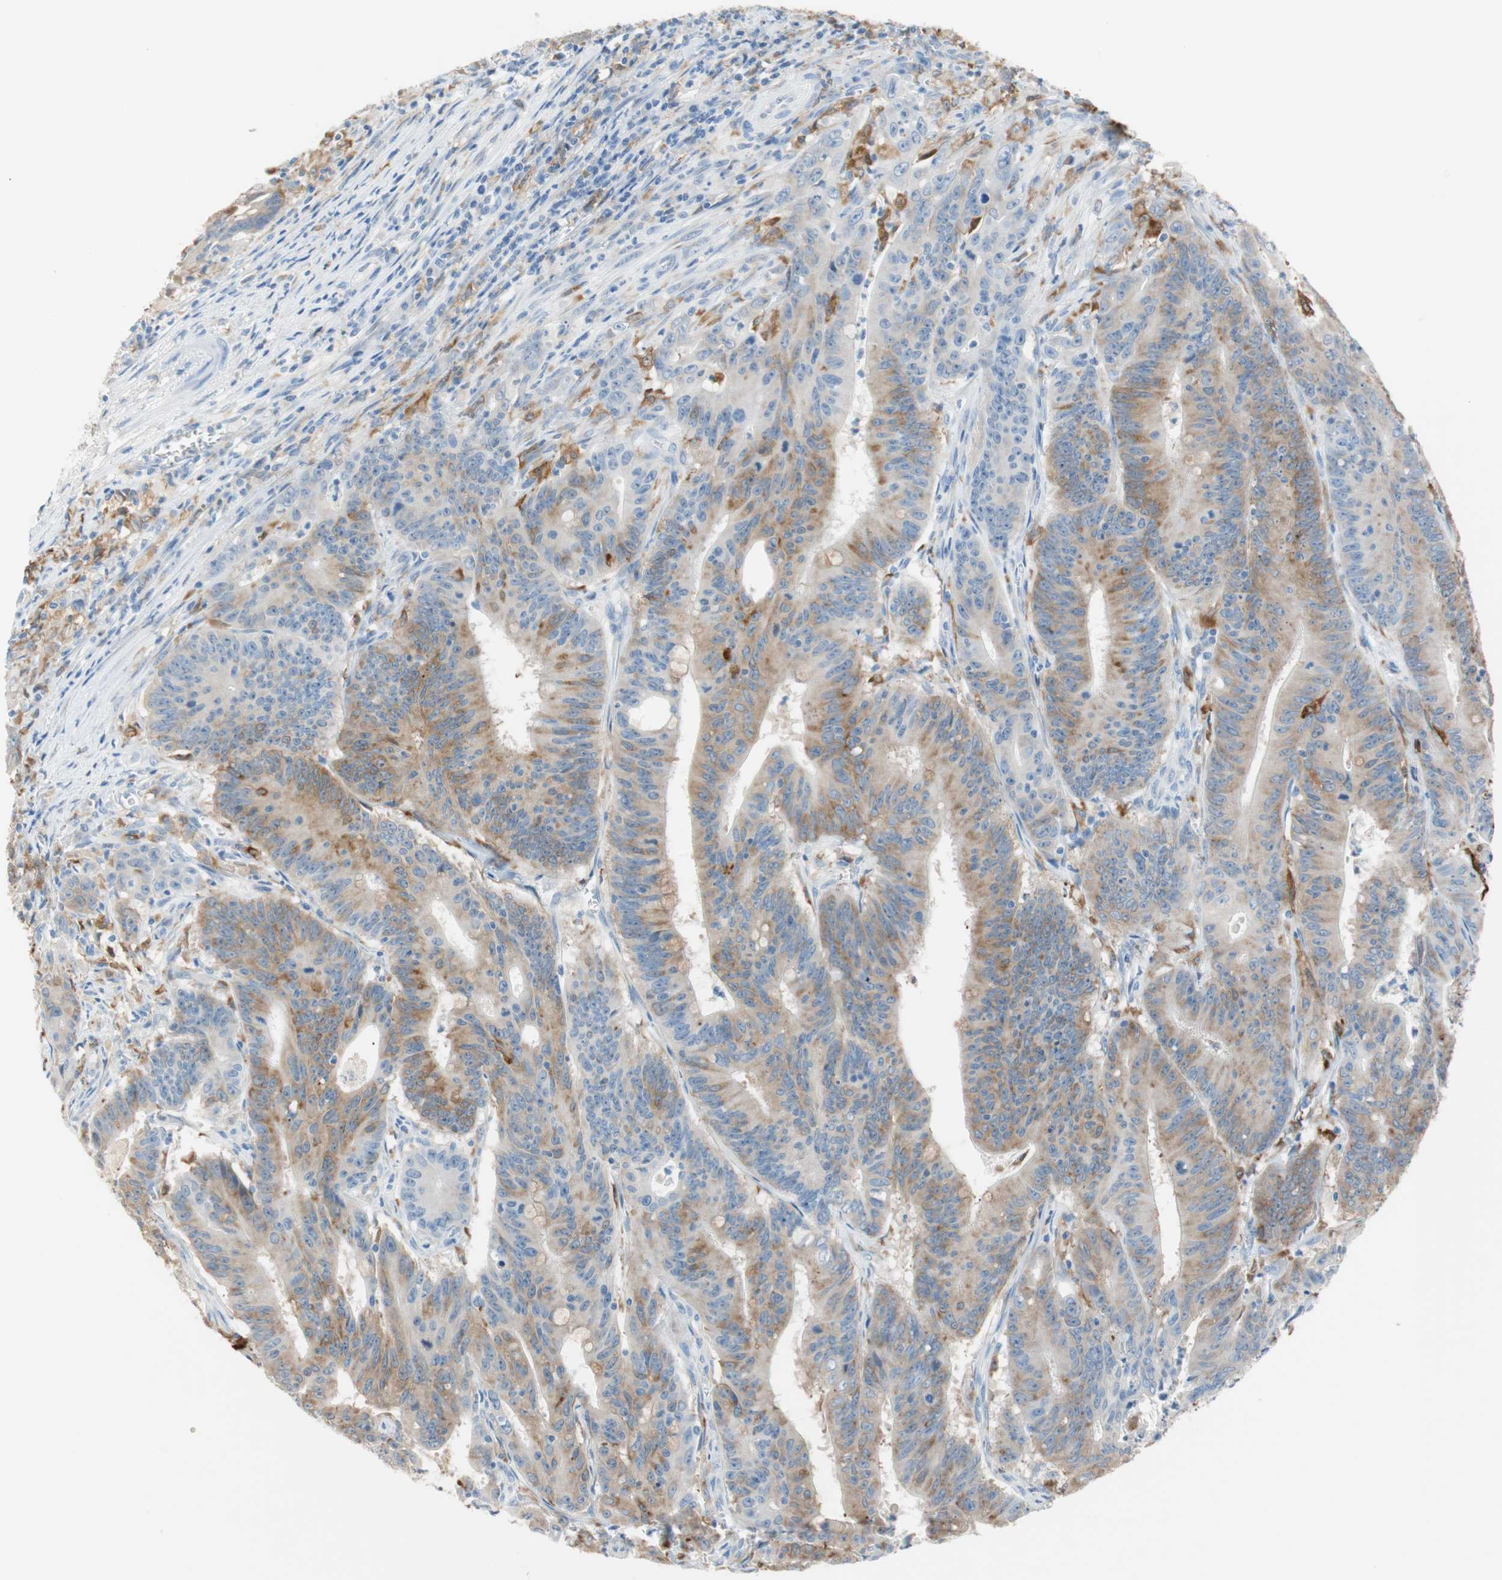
{"staining": {"intensity": "moderate", "quantity": "25%-75%", "location": "cytoplasmic/membranous"}, "tissue": "colorectal cancer", "cell_type": "Tumor cells", "image_type": "cancer", "snomed": [{"axis": "morphology", "description": "Adenocarcinoma, NOS"}, {"axis": "topography", "description": "Colon"}], "caption": "Protein staining of colorectal cancer (adenocarcinoma) tissue demonstrates moderate cytoplasmic/membranous expression in approximately 25%-75% of tumor cells.", "gene": "GLUL", "patient": {"sex": "male", "age": 45}}